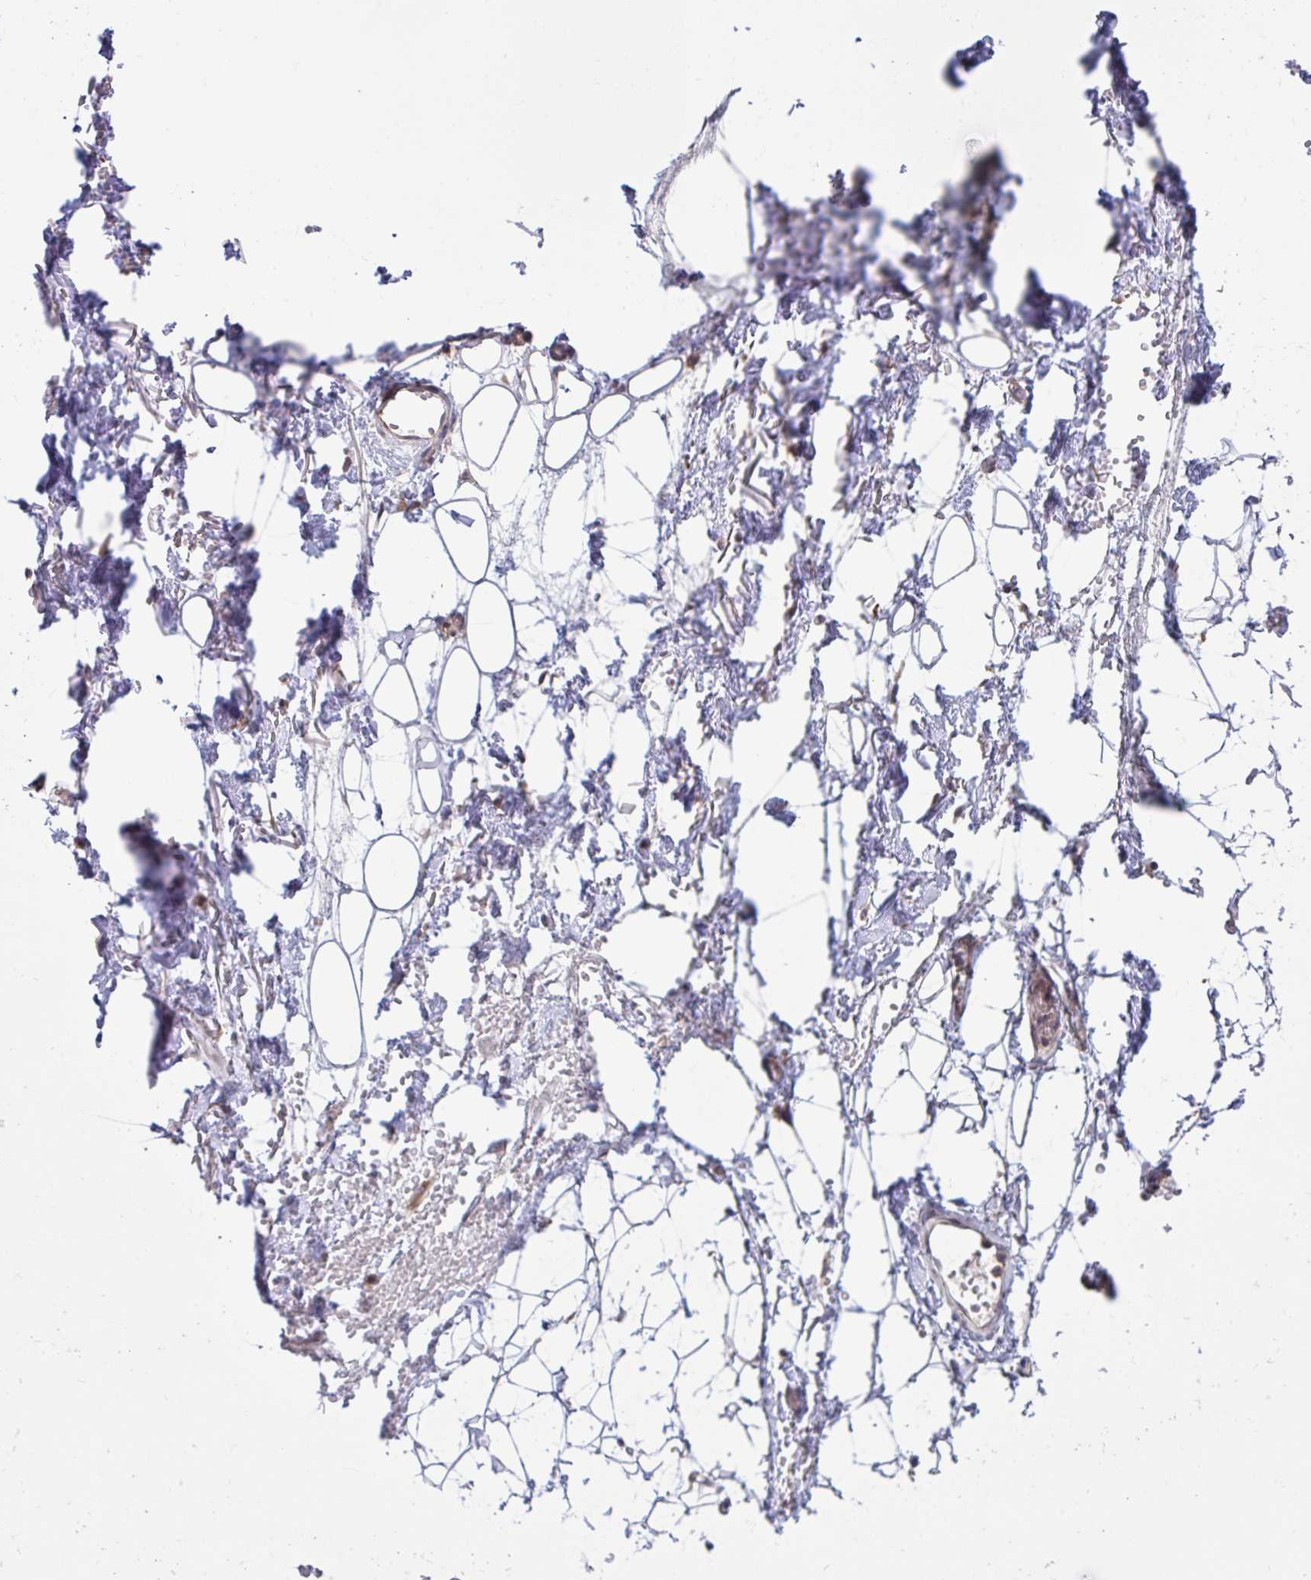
{"staining": {"intensity": "negative", "quantity": "none", "location": "none"}, "tissue": "adipose tissue", "cell_type": "Adipocytes", "image_type": "normal", "snomed": [{"axis": "morphology", "description": "Normal tissue, NOS"}, {"axis": "topography", "description": "Anal"}, {"axis": "topography", "description": "Peripheral nerve tissue"}], "caption": "Immunohistochemical staining of benign adipose tissue displays no significant positivity in adipocytes. (DAB (3,3'-diaminobenzidine) immunohistochemistry, high magnification).", "gene": "IST1", "patient": {"sex": "male", "age": 78}}